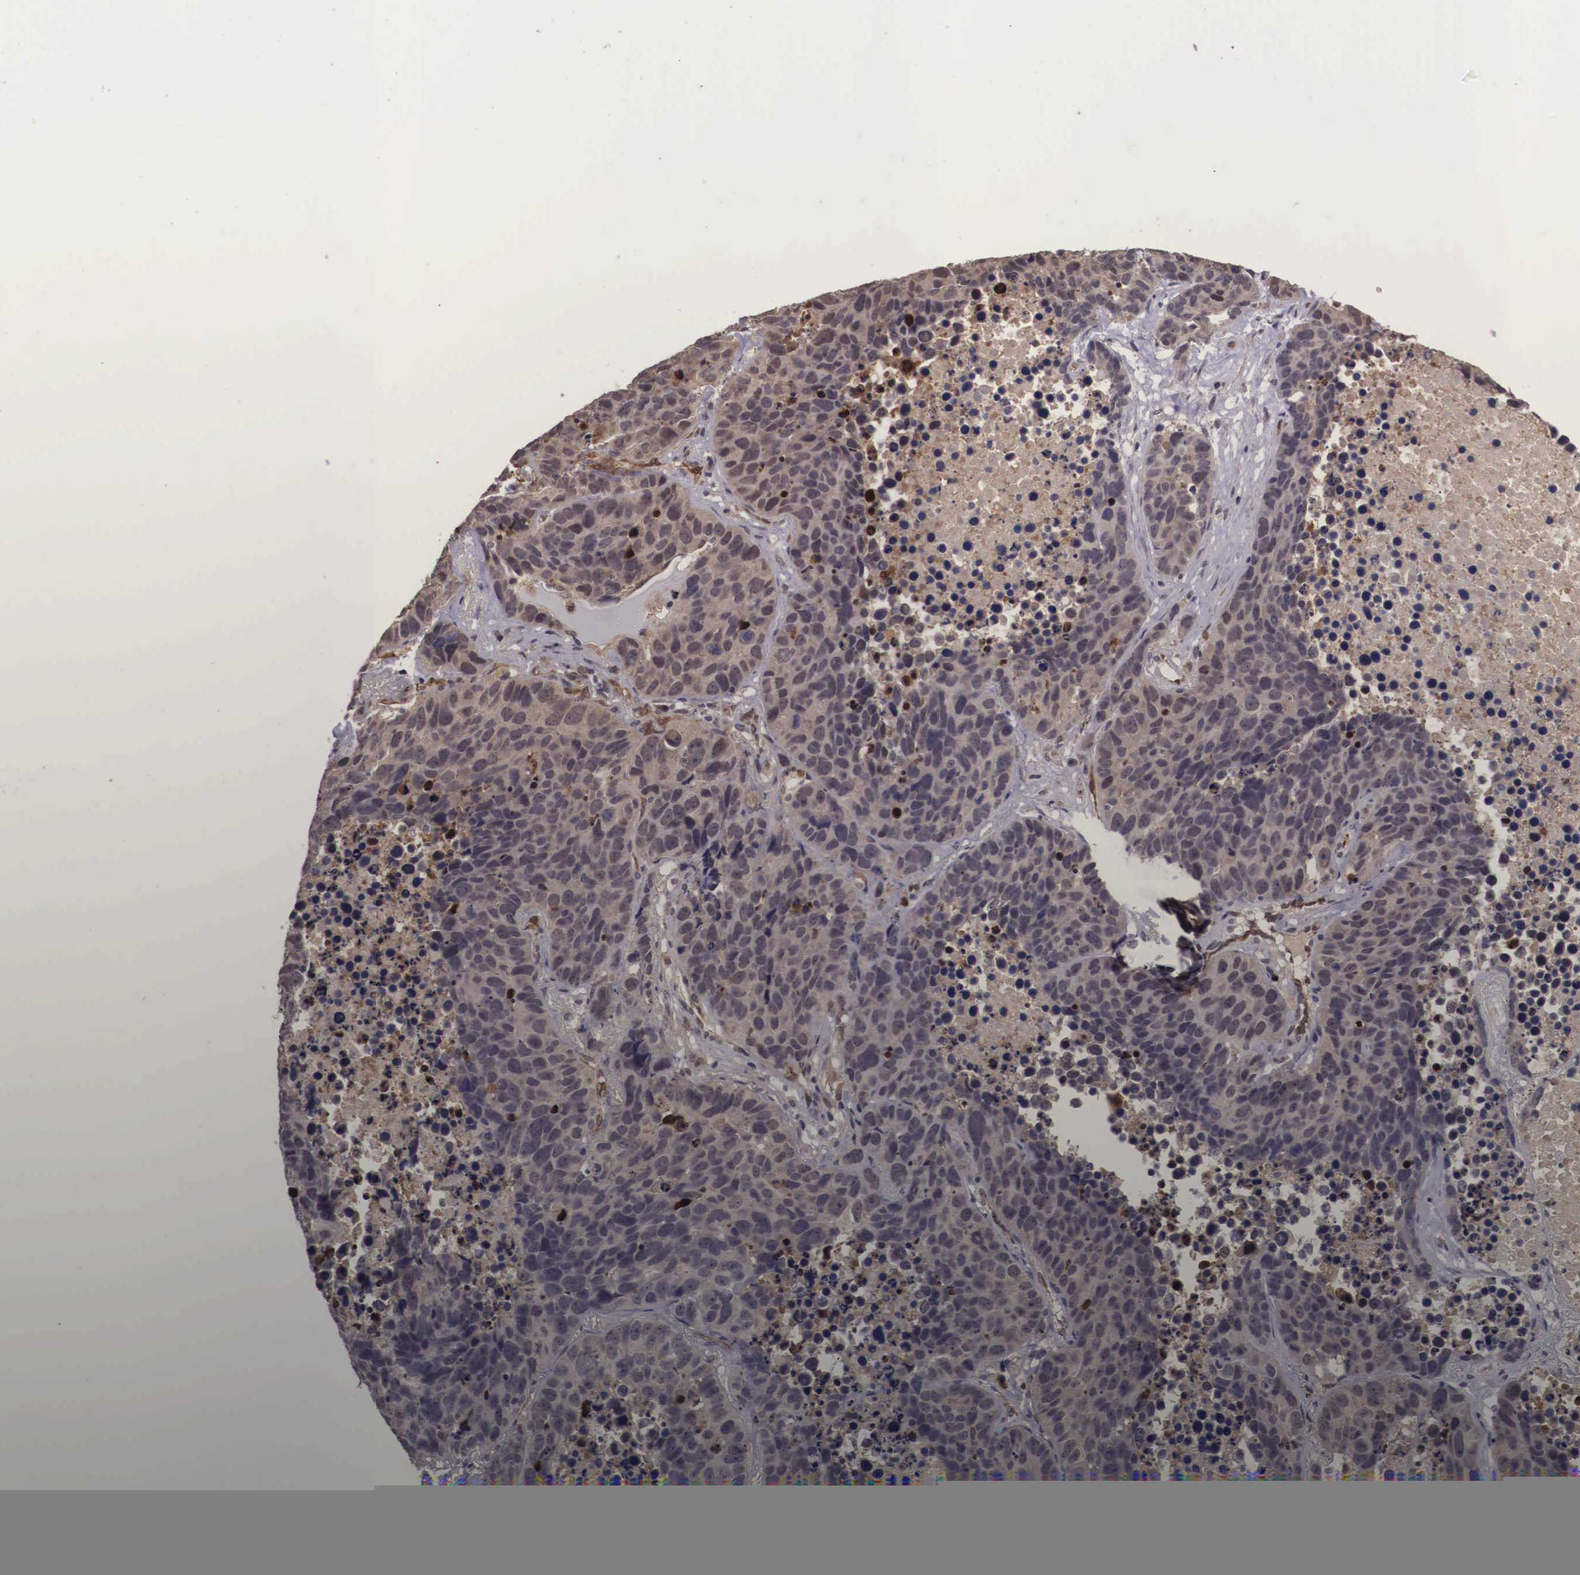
{"staining": {"intensity": "weak", "quantity": ">75%", "location": "cytoplasmic/membranous"}, "tissue": "lung cancer", "cell_type": "Tumor cells", "image_type": "cancer", "snomed": [{"axis": "morphology", "description": "Carcinoid, malignant, NOS"}, {"axis": "topography", "description": "Lung"}], "caption": "IHC micrograph of neoplastic tissue: human lung carcinoid (malignant) stained using IHC shows low levels of weak protein expression localized specifically in the cytoplasmic/membranous of tumor cells, appearing as a cytoplasmic/membranous brown color.", "gene": "VASH1", "patient": {"sex": "male", "age": 60}}